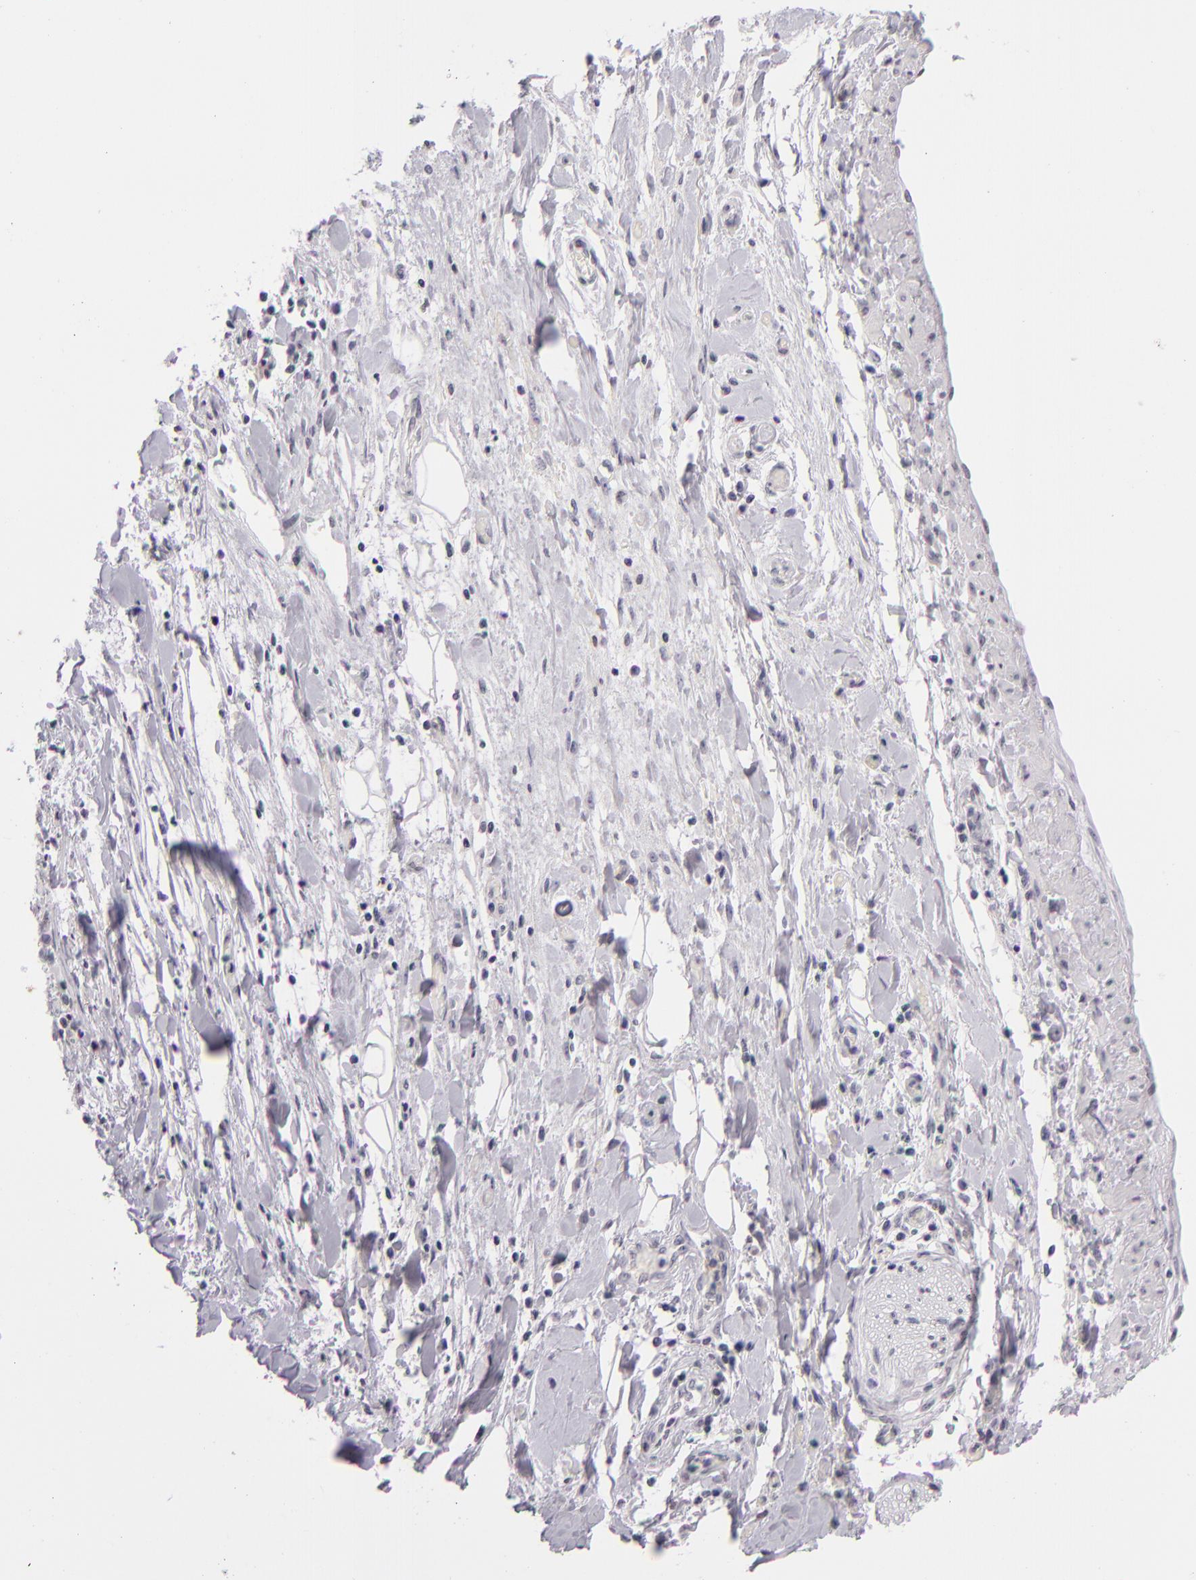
{"staining": {"intensity": "negative", "quantity": "none", "location": "none"}, "tissue": "pancreatic cancer", "cell_type": "Tumor cells", "image_type": "cancer", "snomed": [{"axis": "morphology", "description": "Adenocarcinoma, NOS"}, {"axis": "topography", "description": "Pancreas"}], "caption": "Tumor cells show no significant protein expression in adenocarcinoma (pancreatic). (DAB immunohistochemistry (IHC) visualized using brightfield microscopy, high magnification).", "gene": "CD40", "patient": {"sex": "female", "age": 52}}